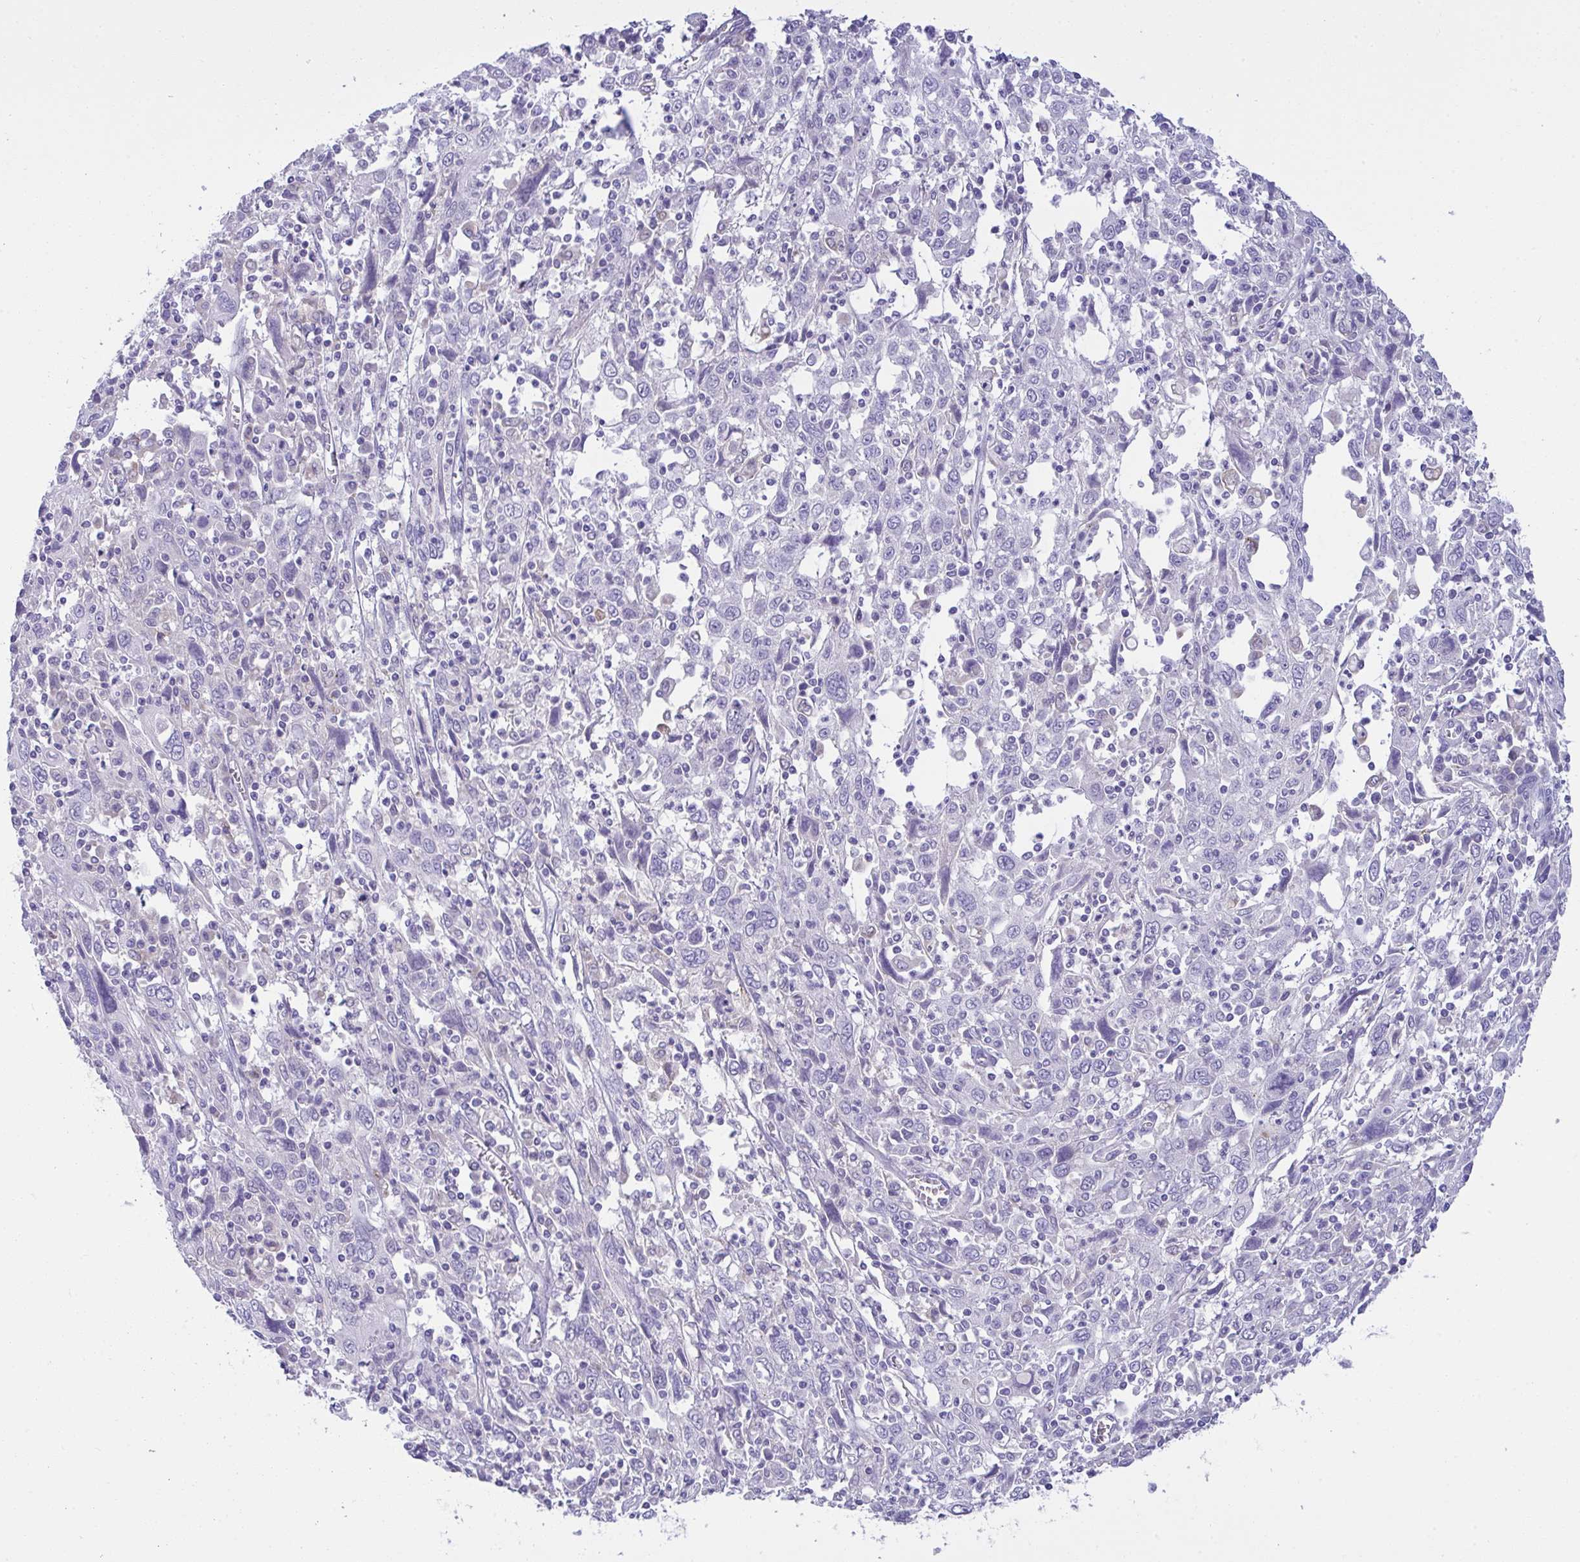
{"staining": {"intensity": "negative", "quantity": "none", "location": "none"}, "tissue": "cervical cancer", "cell_type": "Tumor cells", "image_type": "cancer", "snomed": [{"axis": "morphology", "description": "Squamous cell carcinoma, NOS"}, {"axis": "topography", "description": "Cervix"}], "caption": "High magnification brightfield microscopy of cervical squamous cell carcinoma stained with DAB (3,3'-diaminobenzidine) (brown) and counterstained with hematoxylin (blue): tumor cells show no significant staining. Brightfield microscopy of immunohistochemistry stained with DAB (brown) and hematoxylin (blue), captured at high magnification.", "gene": "RGPD5", "patient": {"sex": "female", "age": 46}}